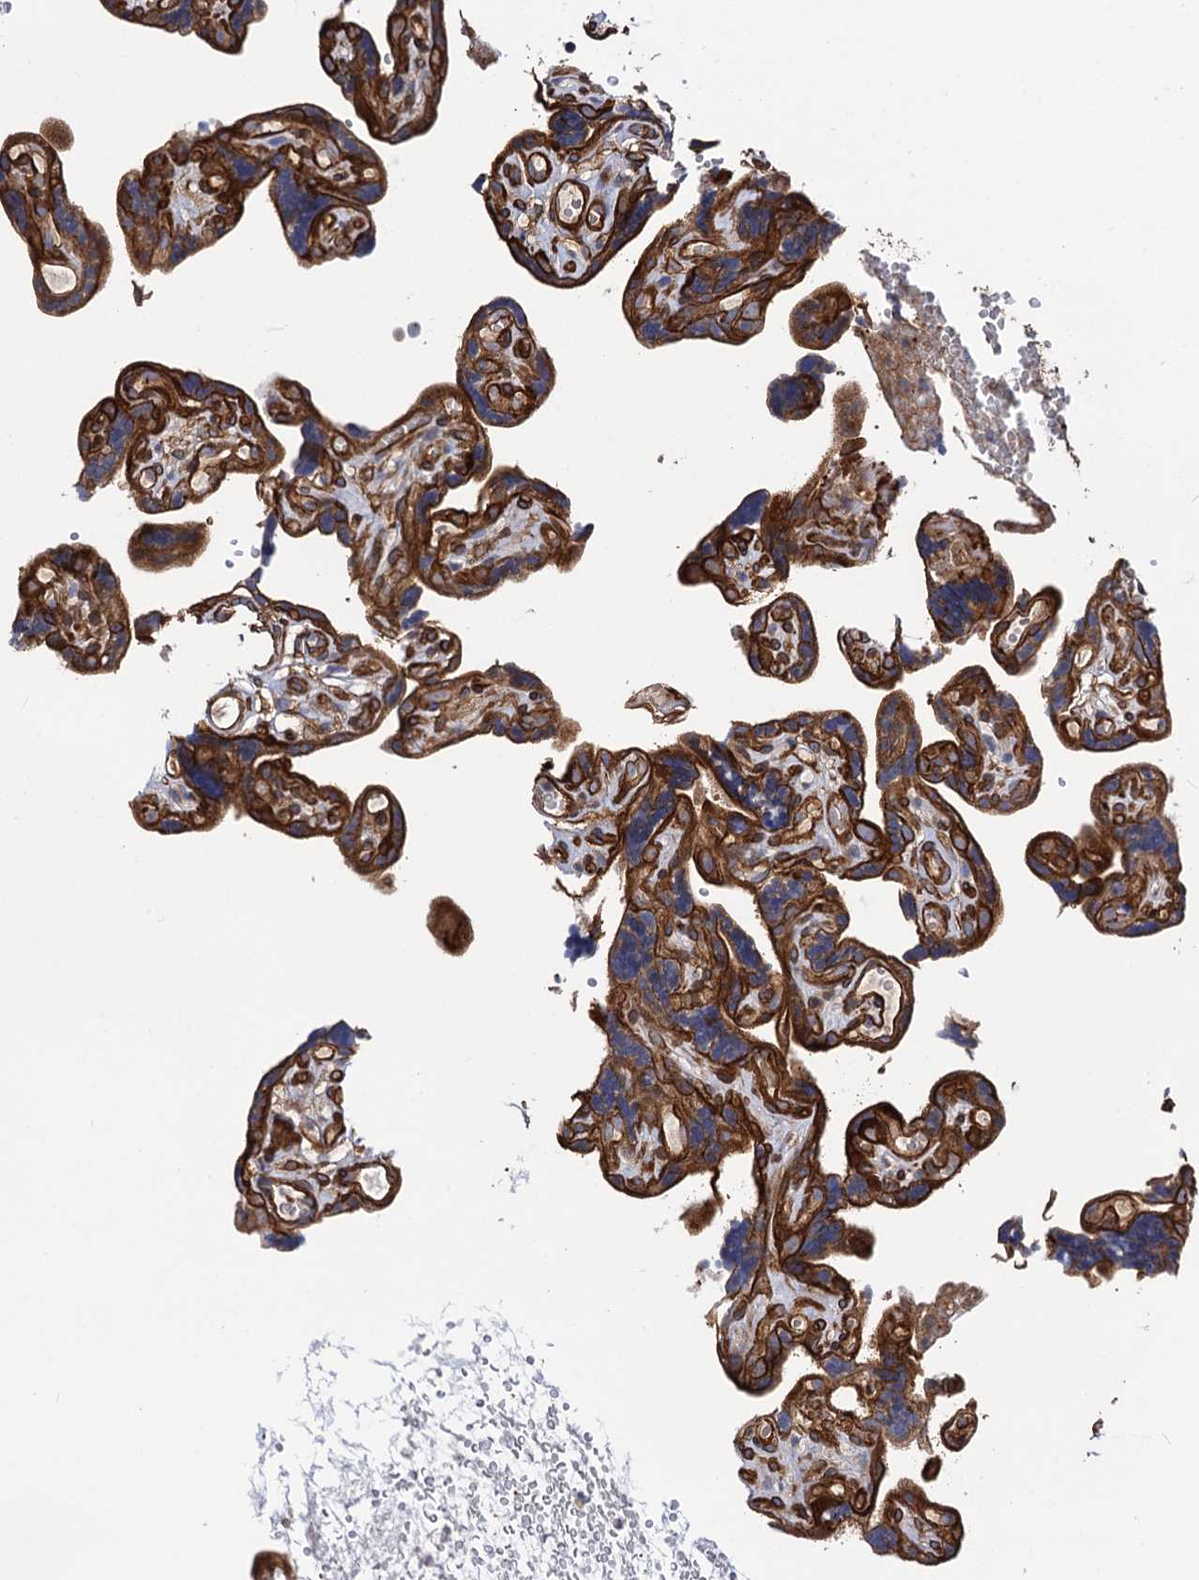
{"staining": {"intensity": "strong", "quantity": ">75%", "location": "cytoplasmic/membranous"}, "tissue": "placenta", "cell_type": "Decidual cells", "image_type": "normal", "snomed": [{"axis": "morphology", "description": "Normal tissue, NOS"}, {"axis": "topography", "description": "Placenta"}], "caption": "High-power microscopy captured an IHC micrograph of unremarkable placenta, revealing strong cytoplasmic/membranous expression in approximately >75% of decidual cells. The staining is performed using DAB brown chromogen to label protein expression. The nuclei are counter-stained blue using hematoxylin.", "gene": "CIP2A", "patient": {"sex": "female", "age": 30}}